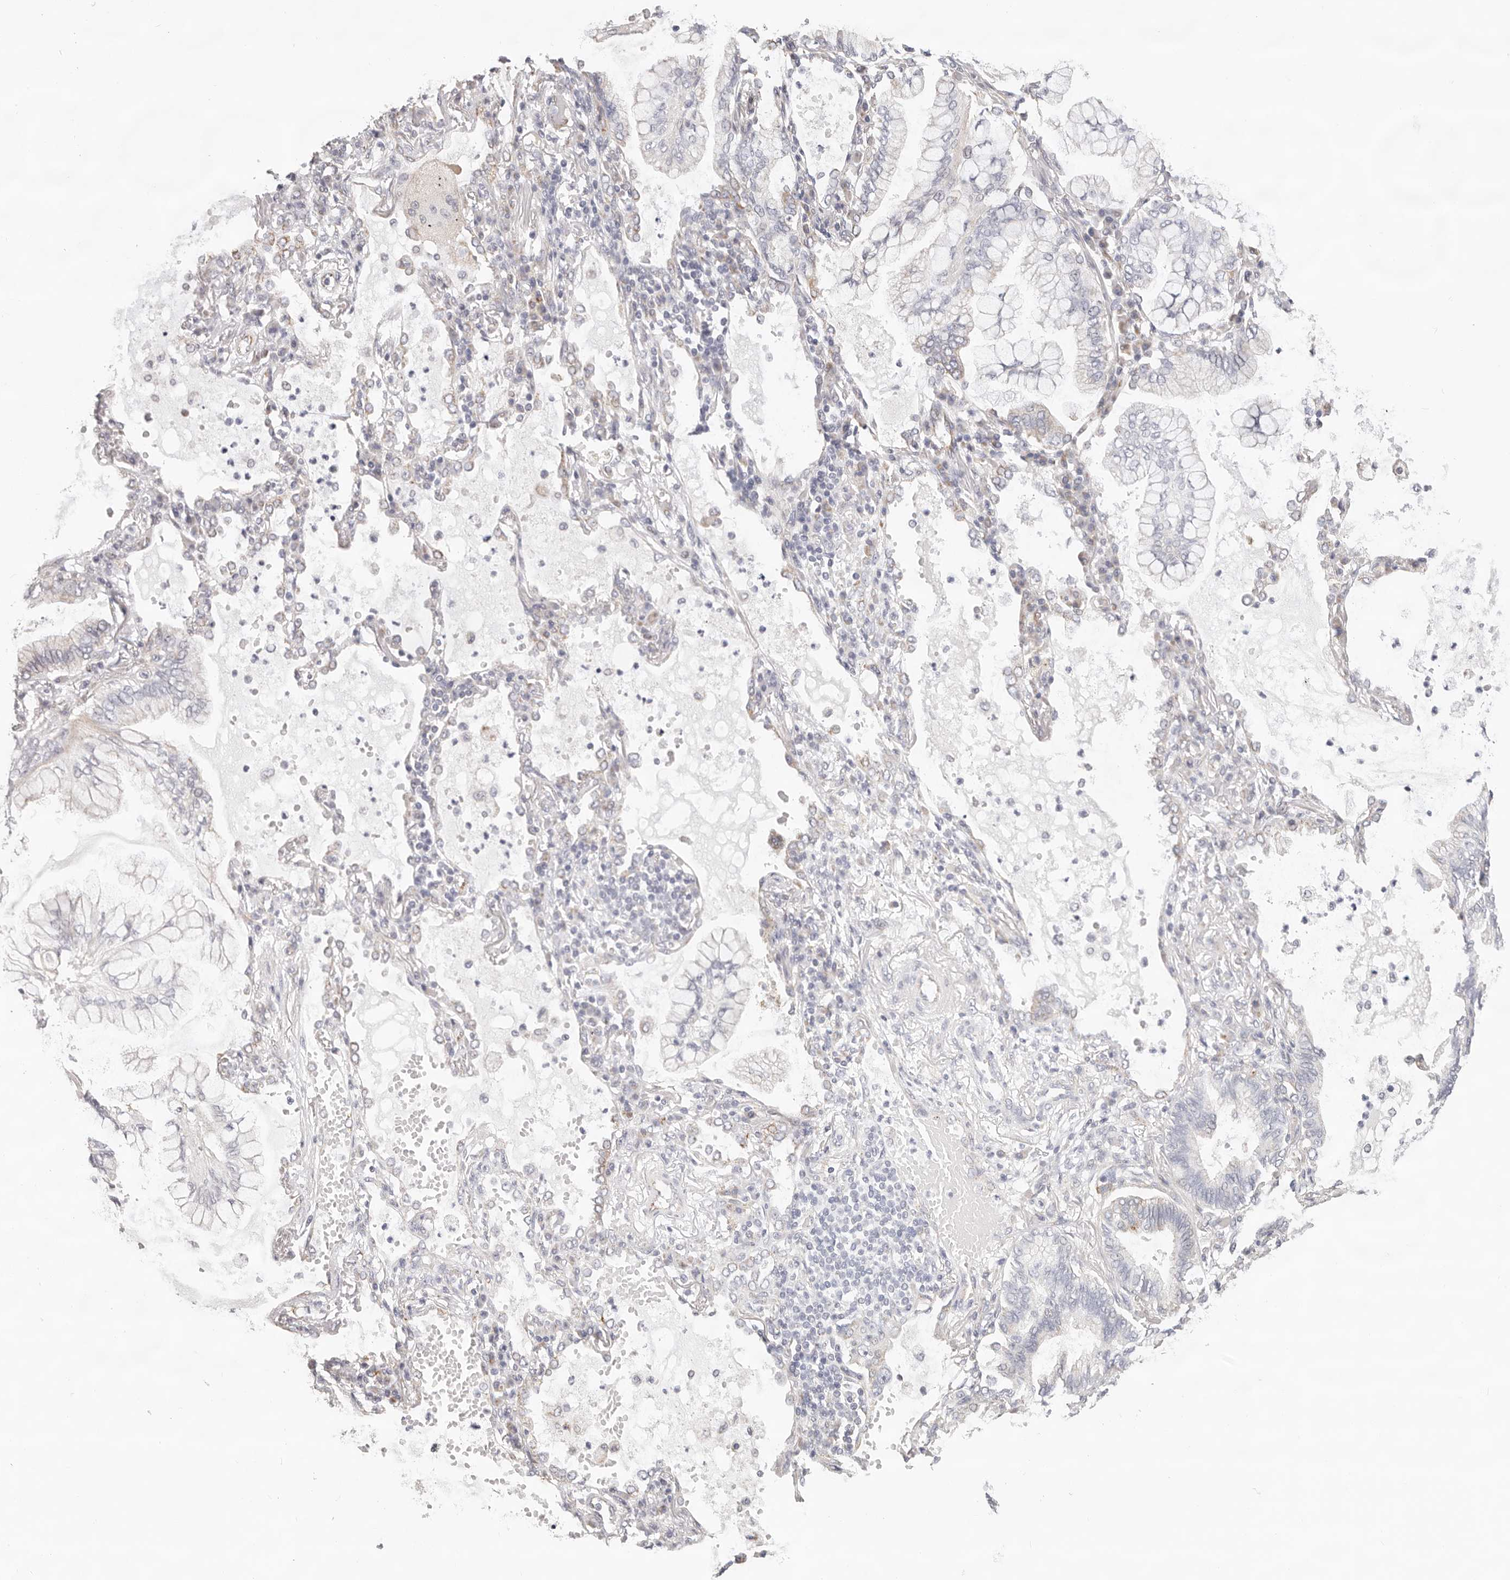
{"staining": {"intensity": "weak", "quantity": "<25%", "location": "cytoplasmic/membranous"}, "tissue": "lung cancer", "cell_type": "Tumor cells", "image_type": "cancer", "snomed": [{"axis": "morphology", "description": "Adenocarcinoma, NOS"}, {"axis": "topography", "description": "Lung"}], "caption": "Immunohistochemical staining of human lung cancer (adenocarcinoma) demonstrates no significant staining in tumor cells.", "gene": "AFDN", "patient": {"sex": "female", "age": 70}}